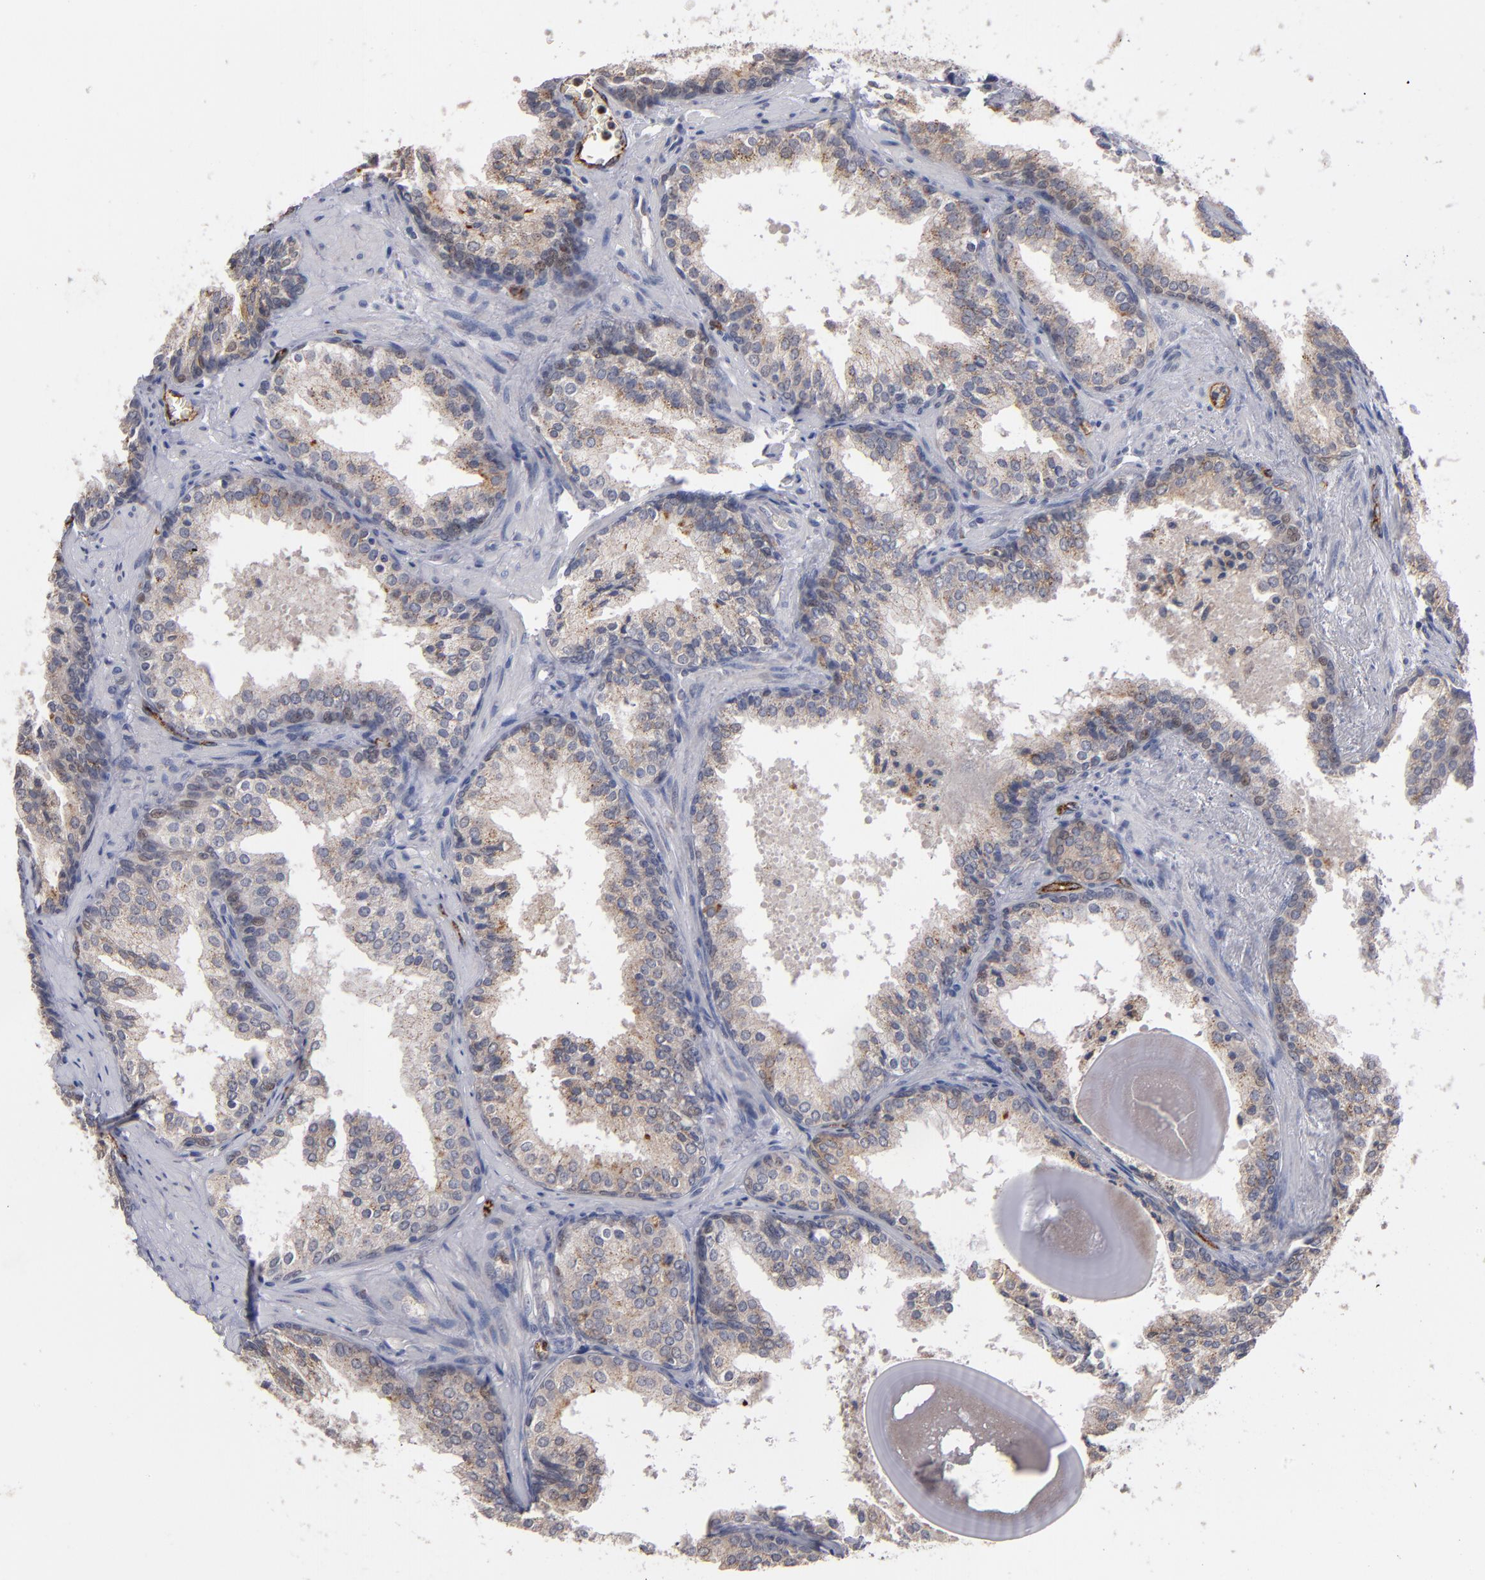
{"staining": {"intensity": "weak", "quantity": "<25%", "location": "cytoplasmic/membranous"}, "tissue": "prostate cancer", "cell_type": "Tumor cells", "image_type": "cancer", "snomed": [{"axis": "morphology", "description": "Adenocarcinoma, Low grade"}, {"axis": "topography", "description": "Prostate"}], "caption": "This image is of low-grade adenocarcinoma (prostate) stained with IHC to label a protein in brown with the nuclei are counter-stained blue. There is no expression in tumor cells.", "gene": "SELP", "patient": {"sex": "male", "age": 69}}